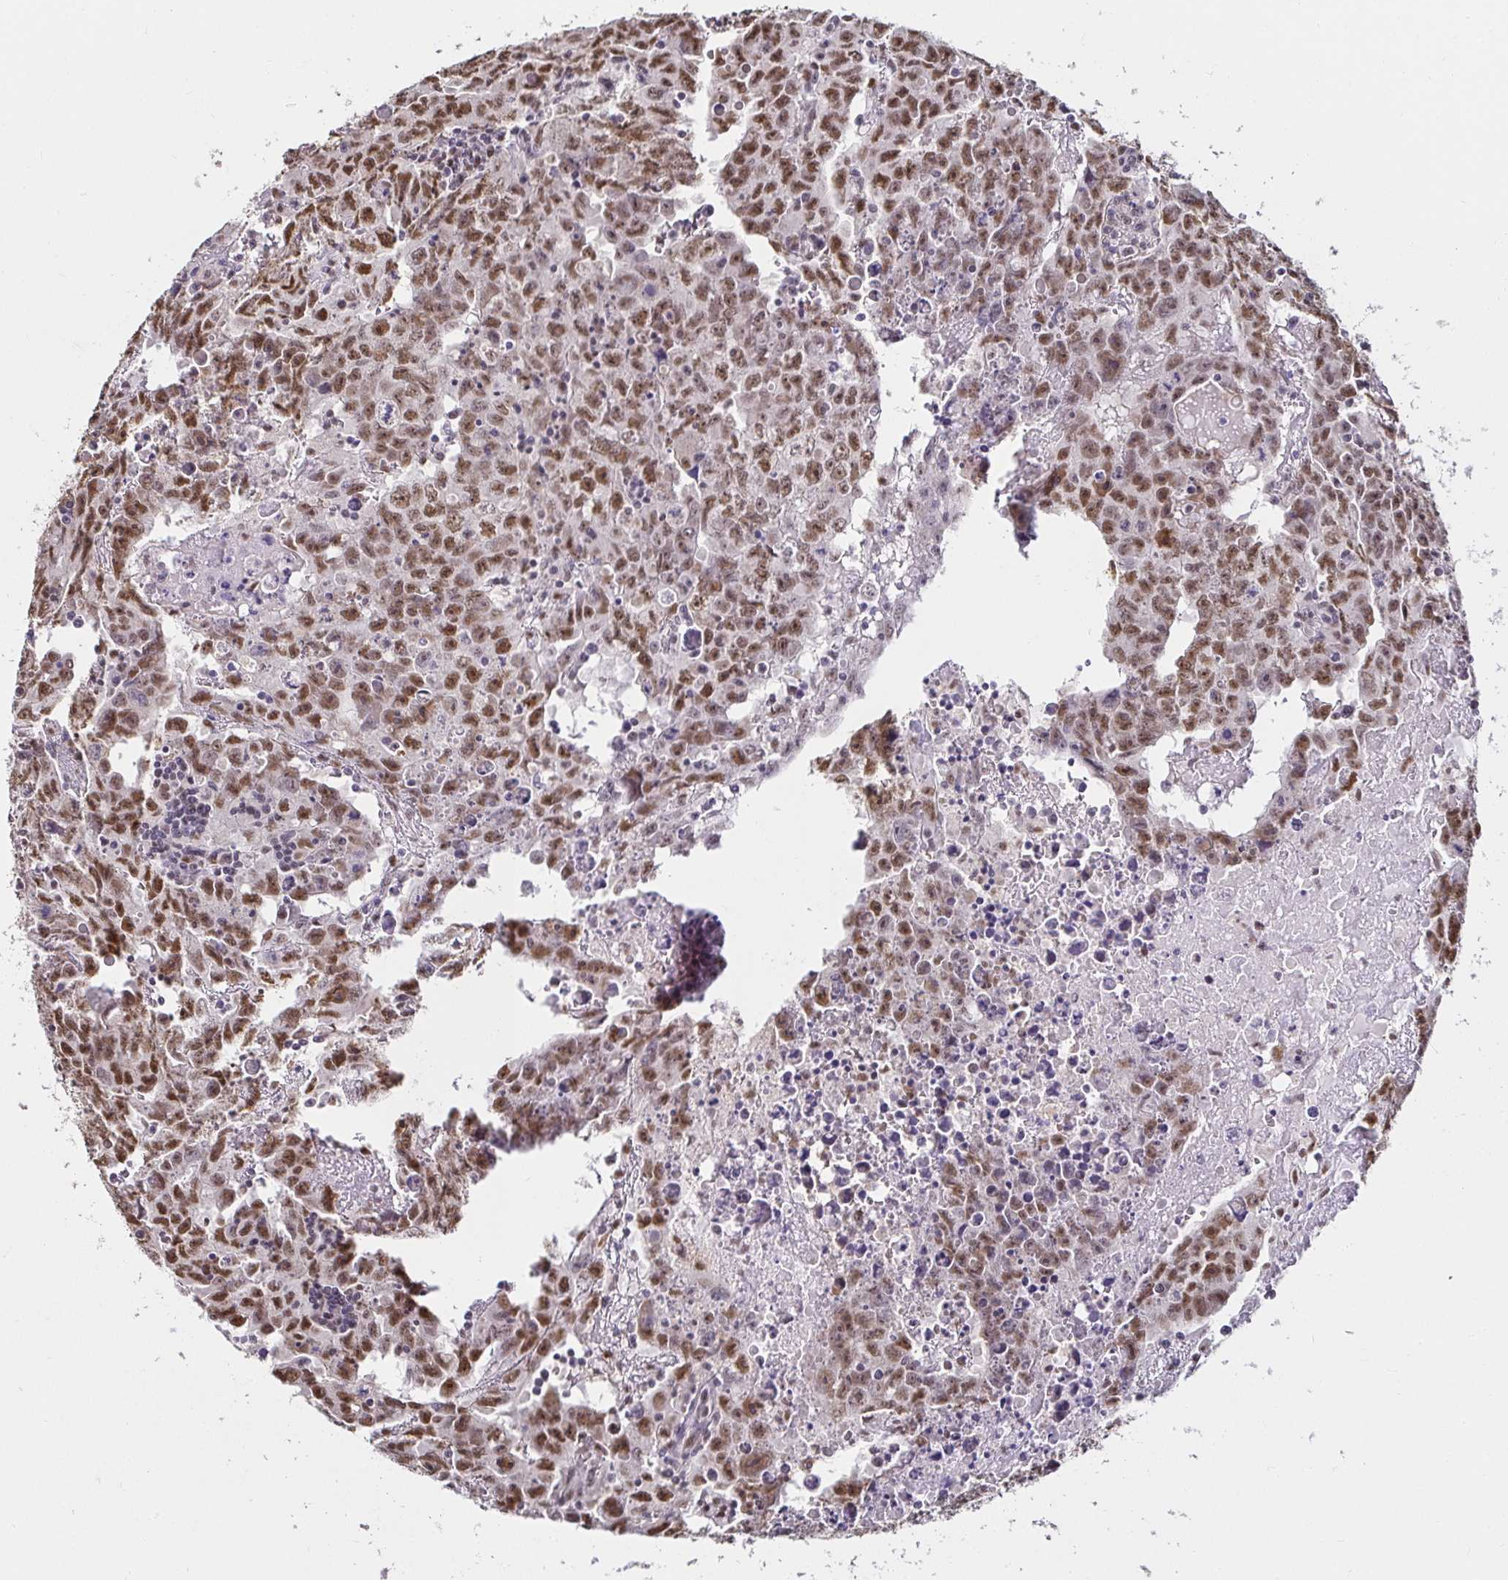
{"staining": {"intensity": "moderate", "quantity": ">75%", "location": "nuclear"}, "tissue": "testis cancer", "cell_type": "Tumor cells", "image_type": "cancer", "snomed": [{"axis": "morphology", "description": "Carcinoma, Embryonal, NOS"}, {"axis": "topography", "description": "Testis"}], "caption": "The immunohistochemical stain highlights moderate nuclear positivity in tumor cells of embryonal carcinoma (testis) tissue.", "gene": "RIMS4", "patient": {"sex": "male", "age": 22}}